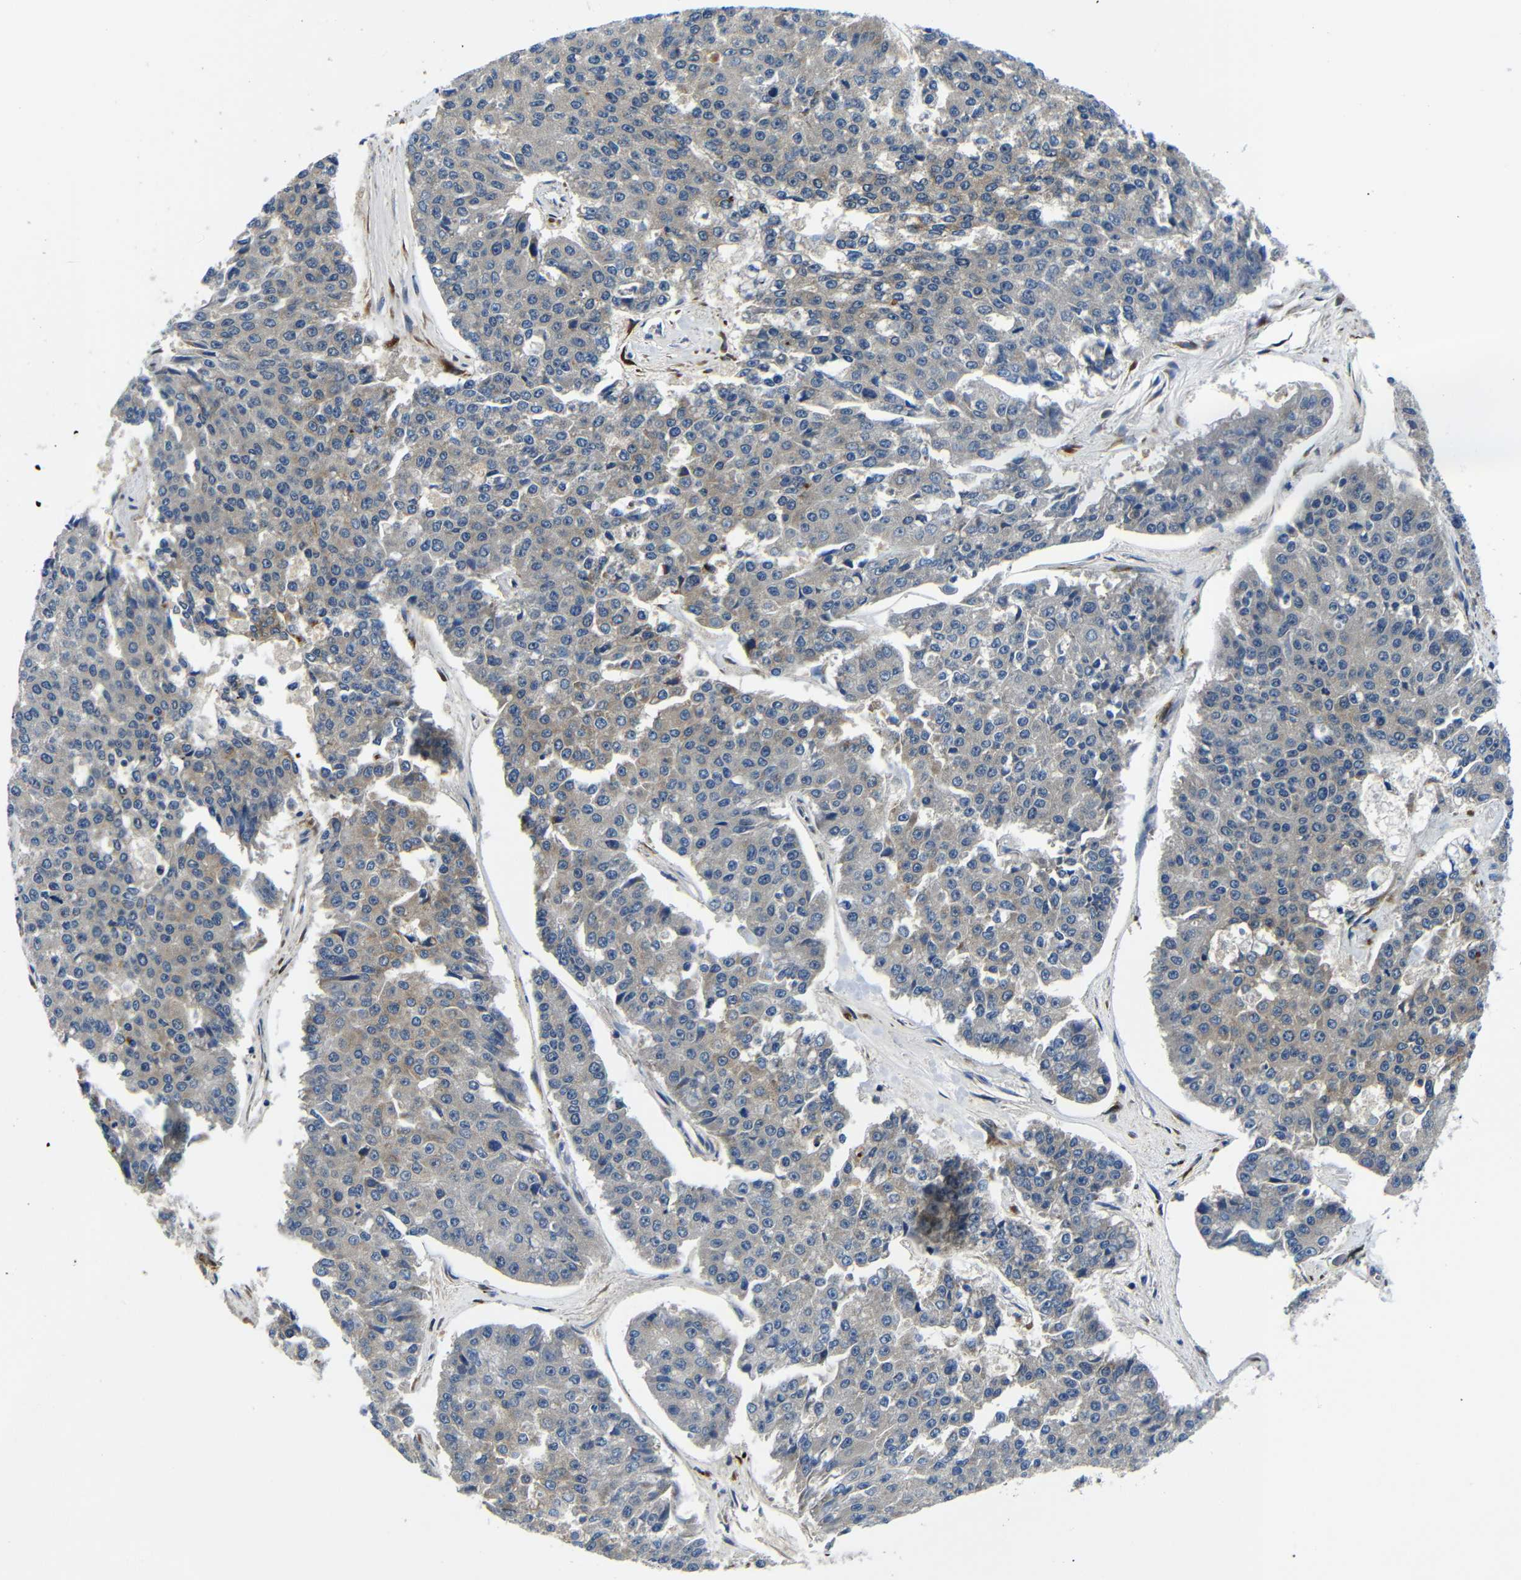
{"staining": {"intensity": "weak", "quantity": "25%-75%", "location": "cytoplasmic/membranous"}, "tissue": "pancreatic cancer", "cell_type": "Tumor cells", "image_type": "cancer", "snomed": [{"axis": "morphology", "description": "Adenocarcinoma, NOS"}, {"axis": "topography", "description": "Pancreas"}], "caption": "This histopathology image displays pancreatic adenocarcinoma stained with IHC to label a protein in brown. The cytoplasmic/membranous of tumor cells show weak positivity for the protein. Nuclei are counter-stained blue.", "gene": "FKBP14", "patient": {"sex": "male", "age": 50}}